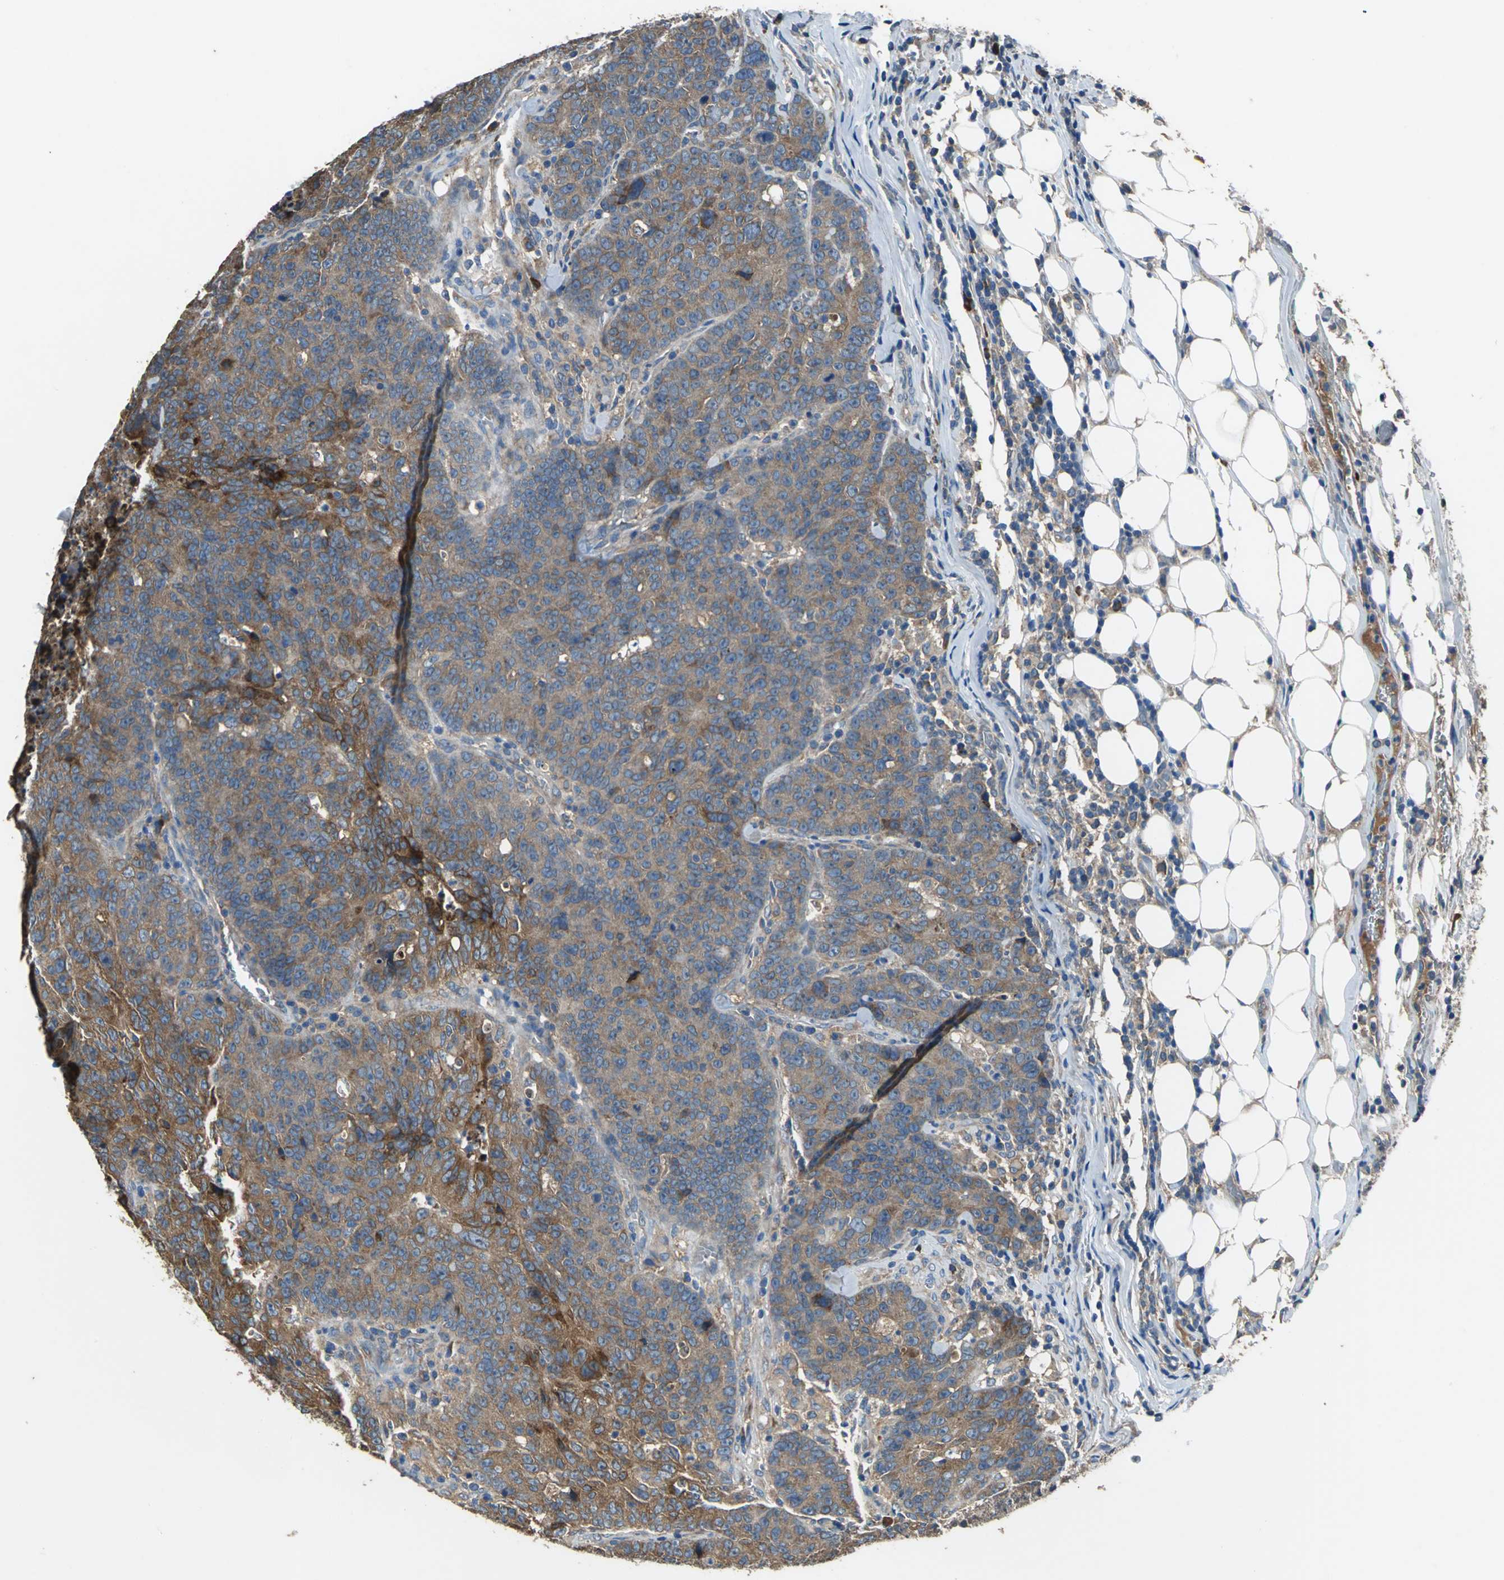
{"staining": {"intensity": "moderate", "quantity": ">75%", "location": "cytoplasmic/membranous"}, "tissue": "colorectal cancer", "cell_type": "Tumor cells", "image_type": "cancer", "snomed": [{"axis": "morphology", "description": "Adenocarcinoma, NOS"}, {"axis": "topography", "description": "Colon"}], "caption": "Colorectal cancer stained with DAB immunohistochemistry (IHC) exhibits medium levels of moderate cytoplasmic/membranous positivity in approximately >75% of tumor cells.", "gene": "HEPH", "patient": {"sex": "female", "age": 53}}